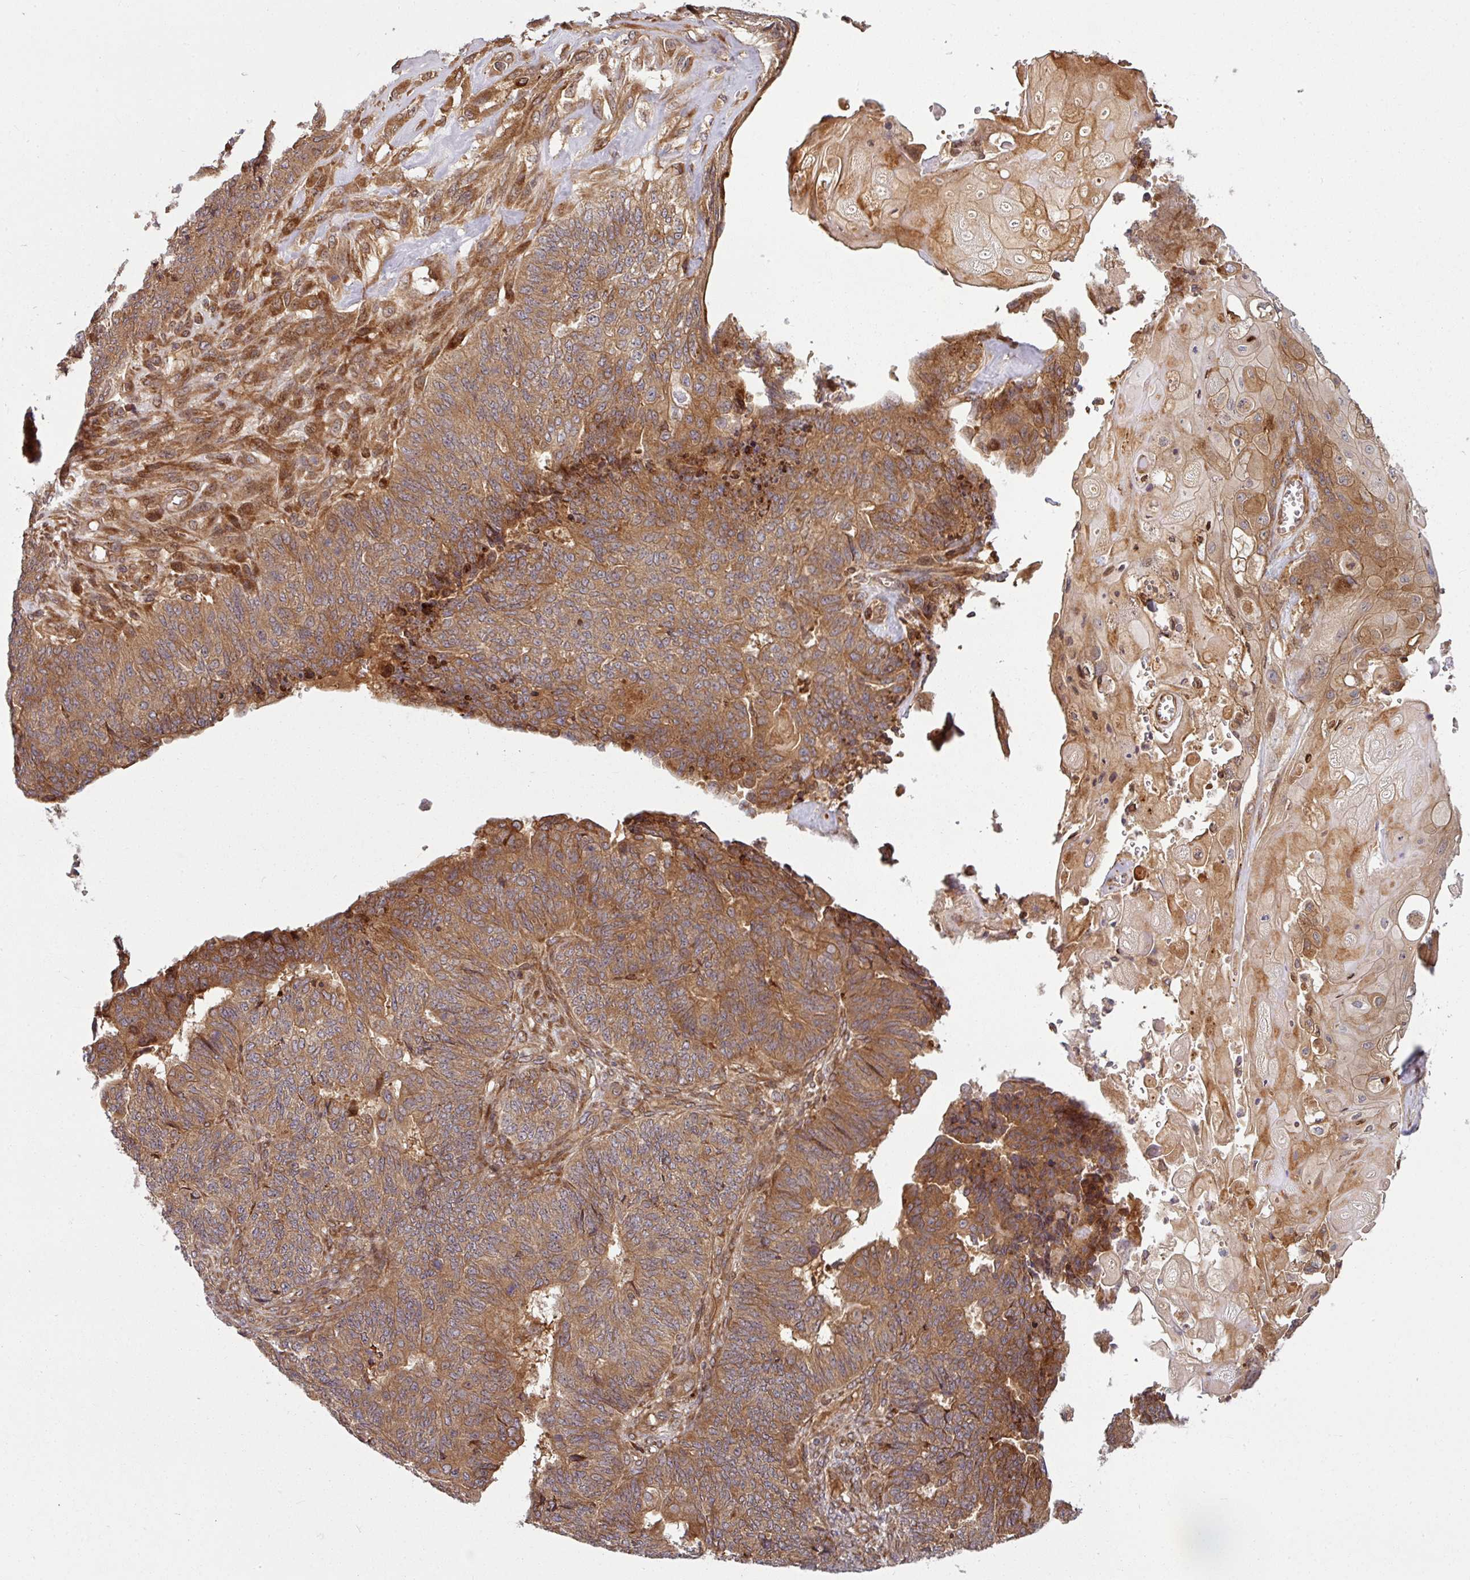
{"staining": {"intensity": "moderate", "quantity": ">75%", "location": "cytoplasmic/membranous"}, "tissue": "endometrial cancer", "cell_type": "Tumor cells", "image_type": "cancer", "snomed": [{"axis": "morphology", "description": "Adenocarcinoma, NOS"}, {"axis": "topography", "description": "Endometrium"}], "caption": "Immunohistochemistry (DAB) staining of human endometrial cancer displays moderate cytoplasmic/membranous protein staining in about >75% of tumor cells.", "gene": "RAB5A", "patient": {"sex": "female", "age": 32}}